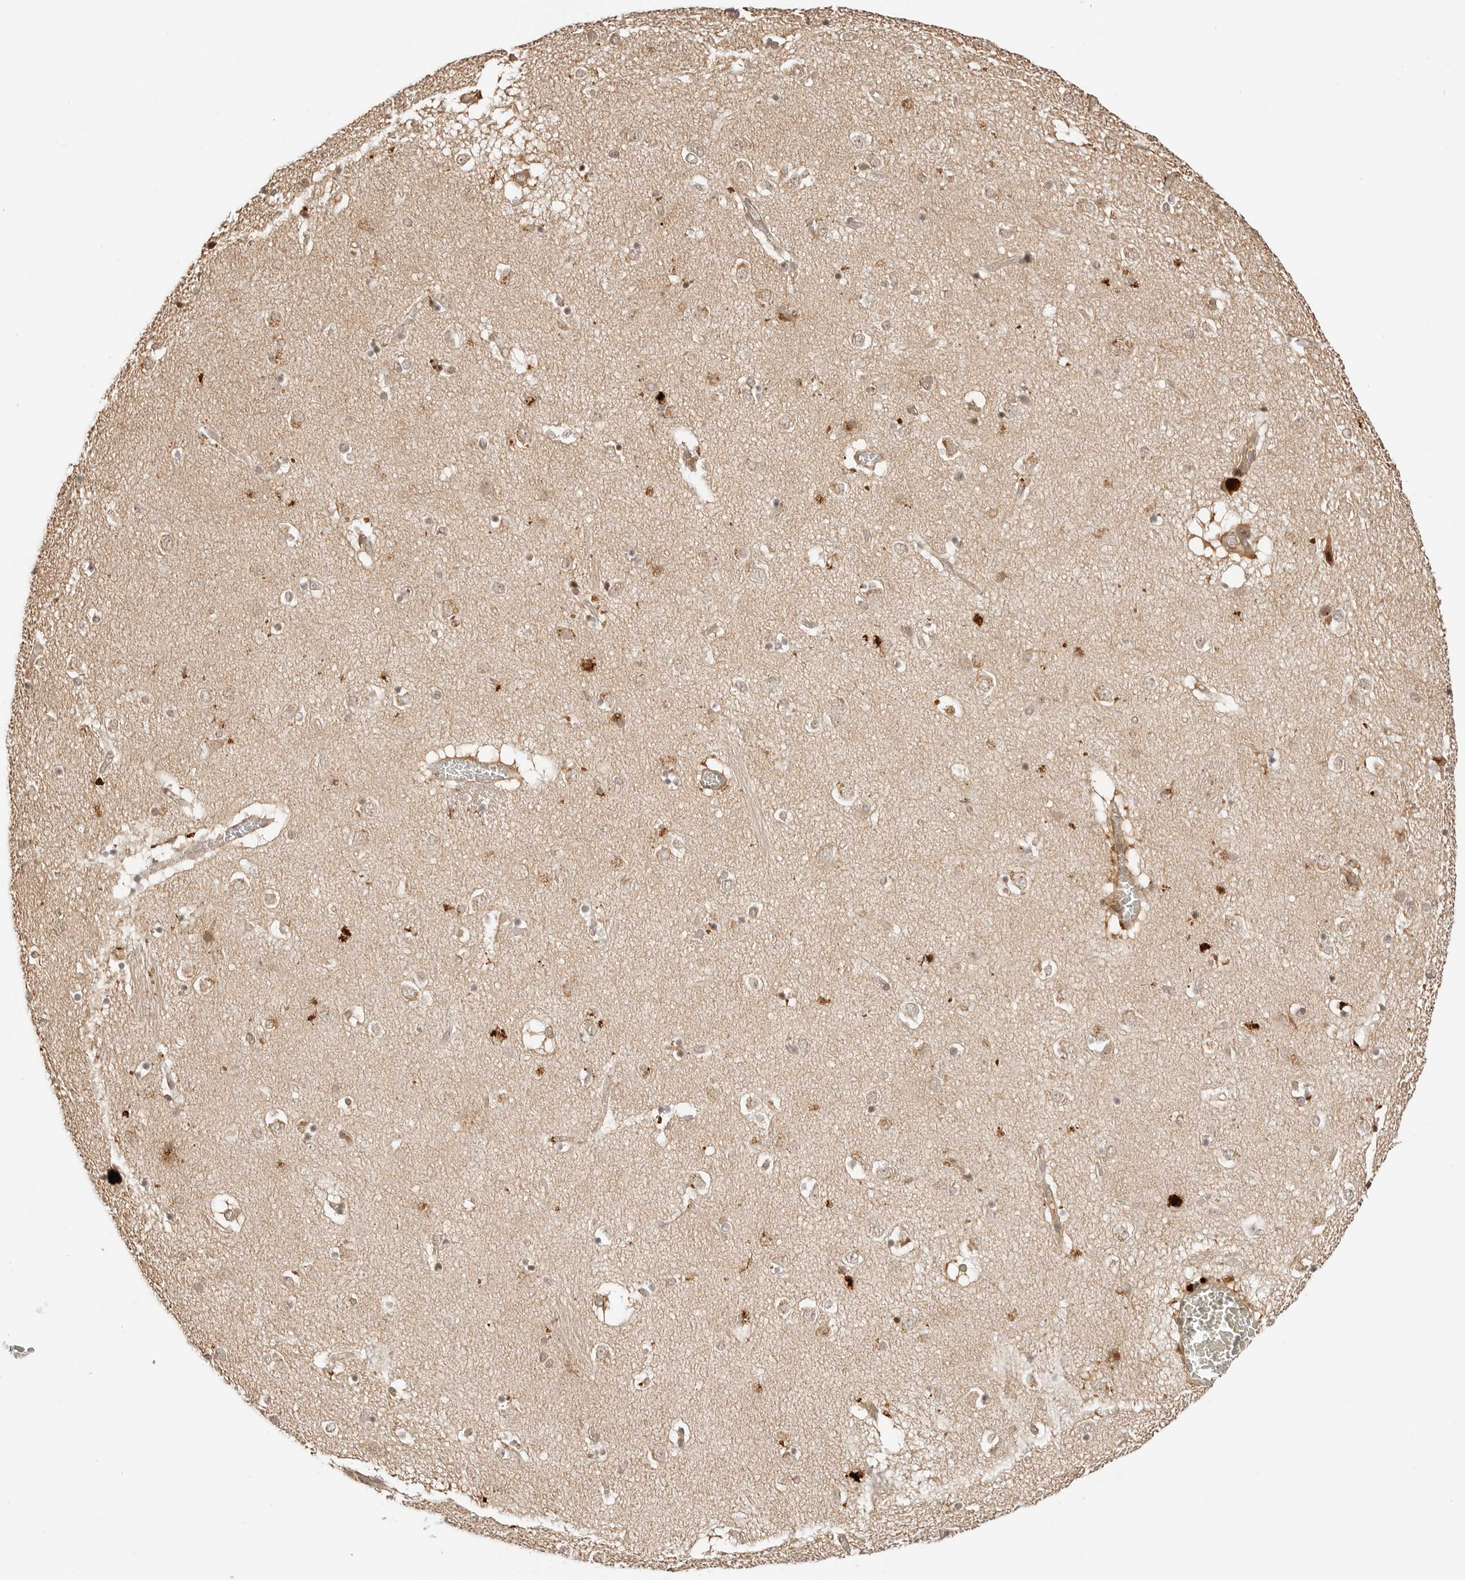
{"staining": {"intensity": "weak", "quantity": "<25%", "location": "nuclear"}, "tissue": "caudate", "cell_type": "Glial cells", "image_type": "normal", "snomed": [{"axis": "morphology", "description": "Normal tissue, NOS"}, {"axis": "topography", "description": "Lateral ventricle wall"}], "caption": "An immunohistochemistry micrograph of benign caudate is shown. There is no staining in glial cells of caudate. (DAB immunohistochemistry (IHC) with hematoxylin counter stain).", "gene": "GEM", "patient": {"sex": "male", "age": 70}}